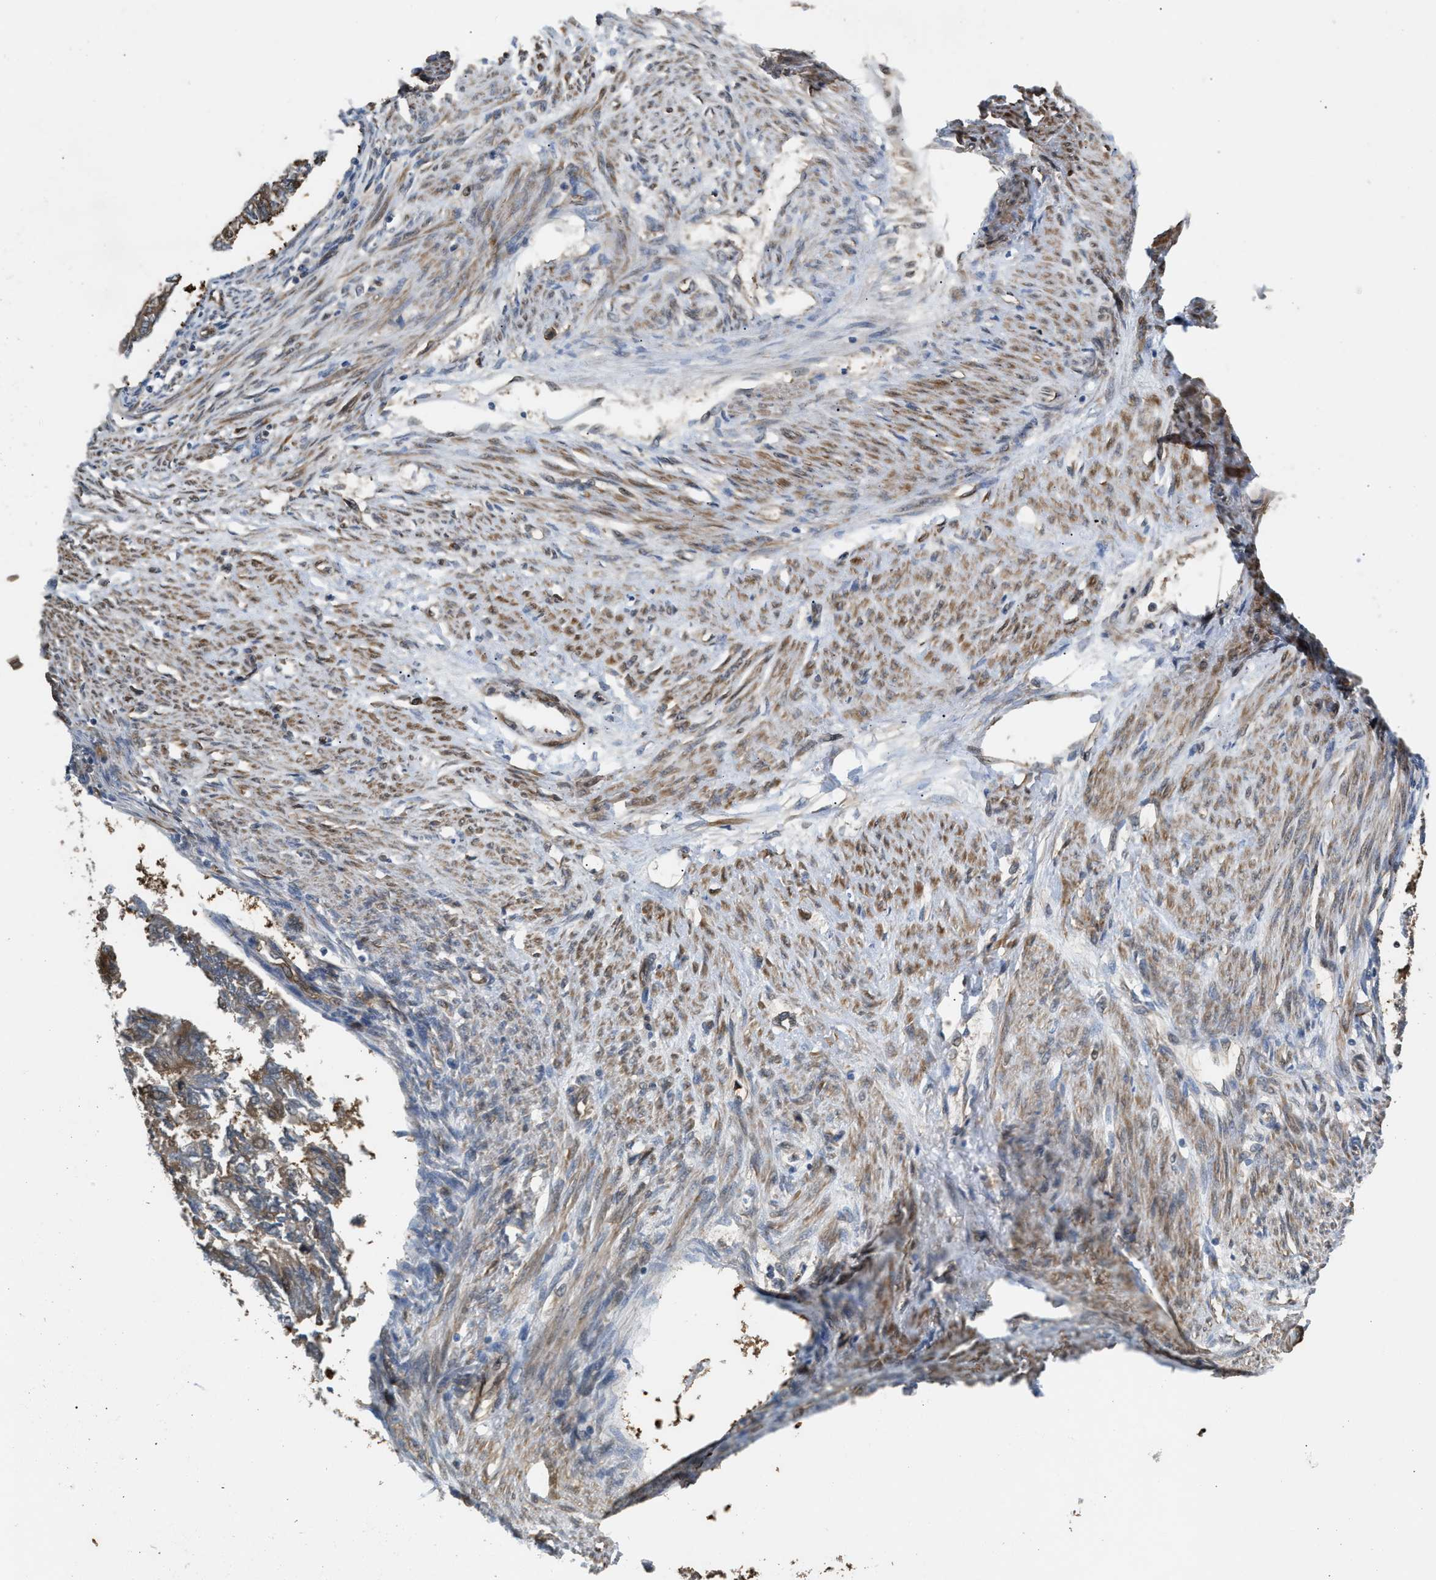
{"staining": {"intensity": "weak", "quantity": "25%-75%", "location": "cytoplasmic/membranous"}, "tissue": "endometrial cancer", "cell_type": "Tumor cells", "image_type": "cancer", "snomed": [{"axis": "morphology", "description": "Adenocarcinoma, NOS"}, {"axis": "topography", "description": "Endometrium"}], "caption": "Human endometrial cancer (adenocarcinoma) stained with a protein marker shows weak staining in tumor cells.", "gene": "BAG3", "patient": {"sex": "female", "age": 32}}